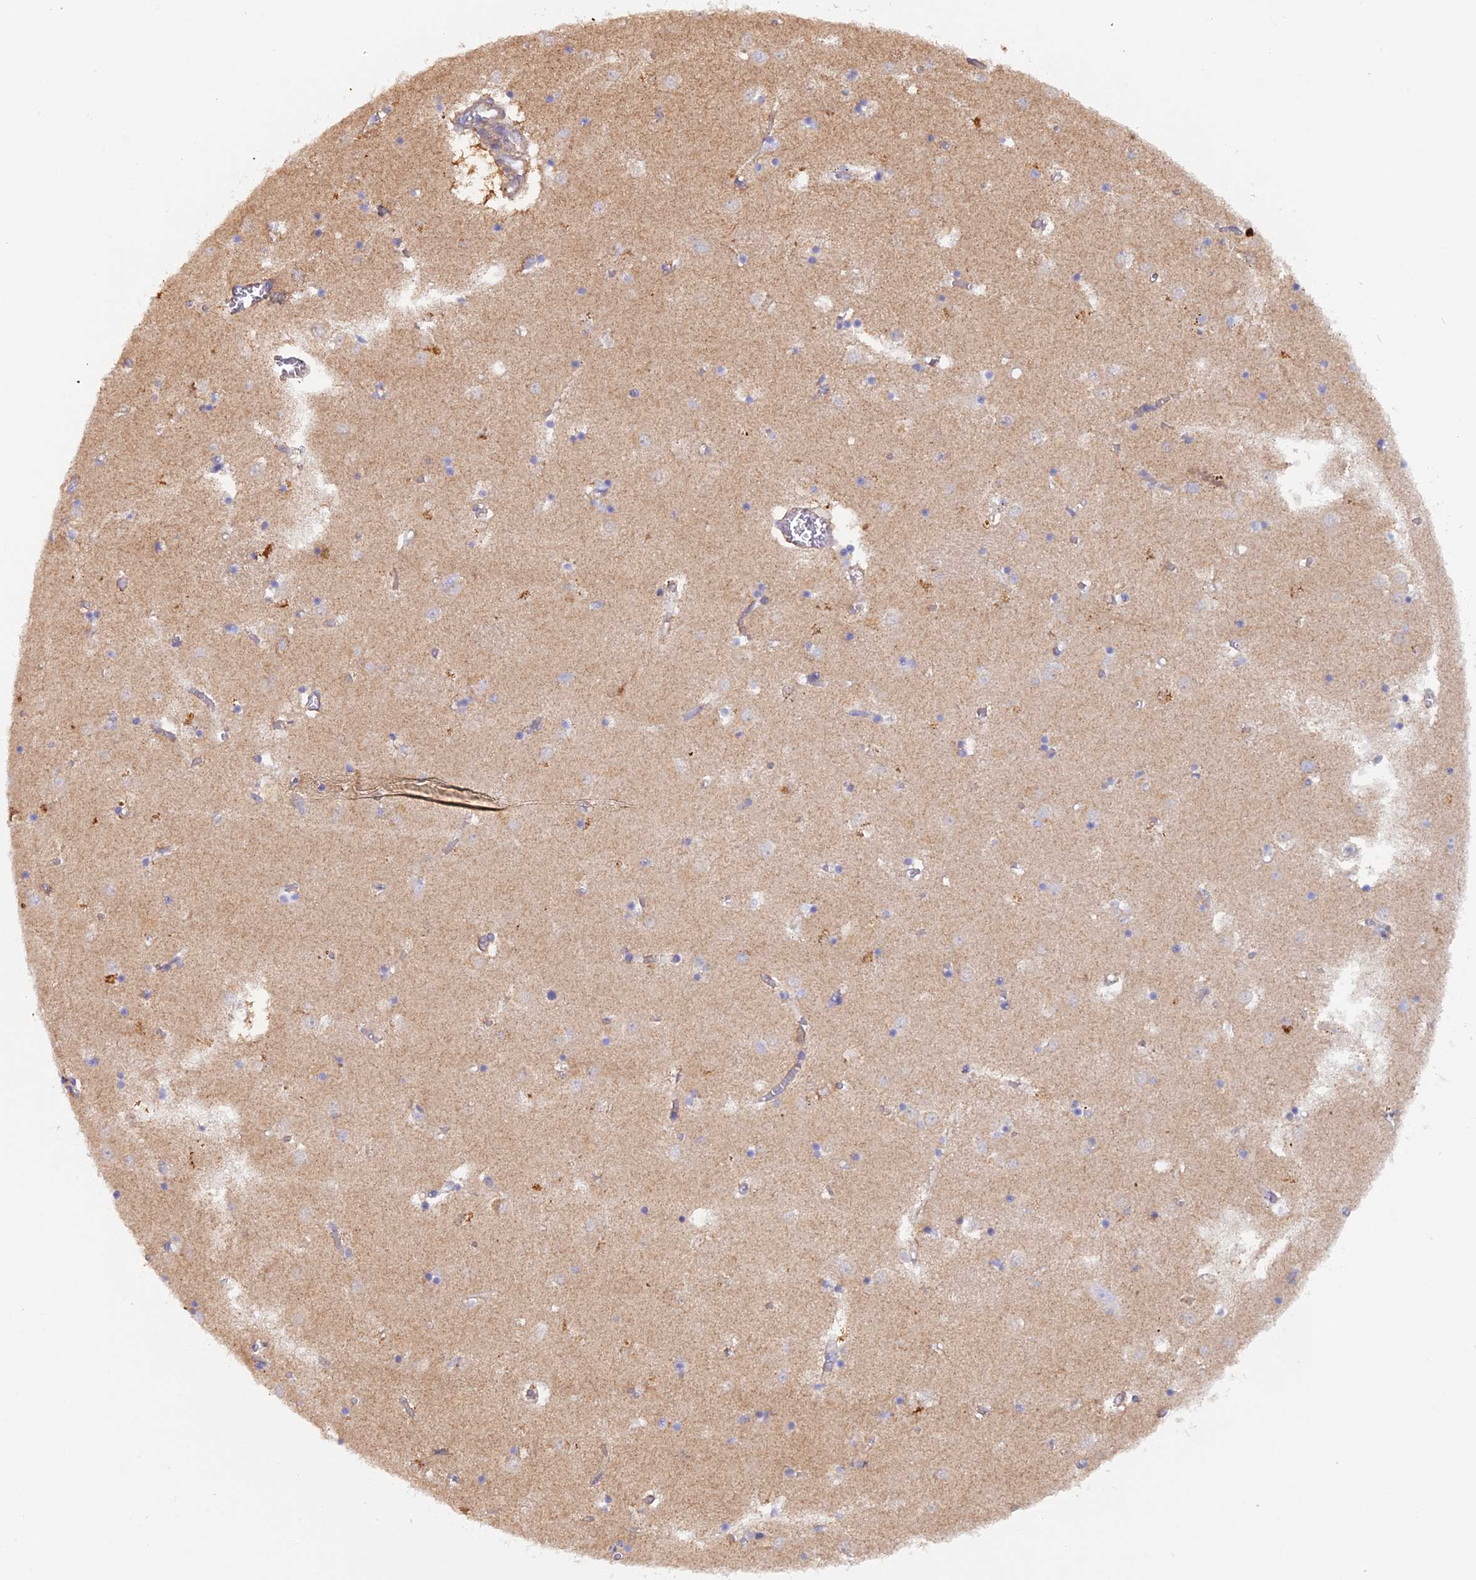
{"staining": {"intensity": "negative", "quantity": "none", "location": "none"}, "tissue": "caudate", "cell_type": "Glial cells", "image_type": "normal", "snomed": [{"axis": "morphology", "description": "Normal tissue, NOS"}, {"axis": "topography", "description": "Lateral ventricle wall"}], "caption": "Immunohistochemistry photomicrograph of unremarkable caudate: human caudate stained with DAB (3,3'-diaminobenzidine) exhibits no significant protein positivity in glial cells. (DAB immunohistochemistry (IHC) with hematoxylin counter stain).", "gene": "FZR1", "patient": {"sex": "male", "age": 70}}